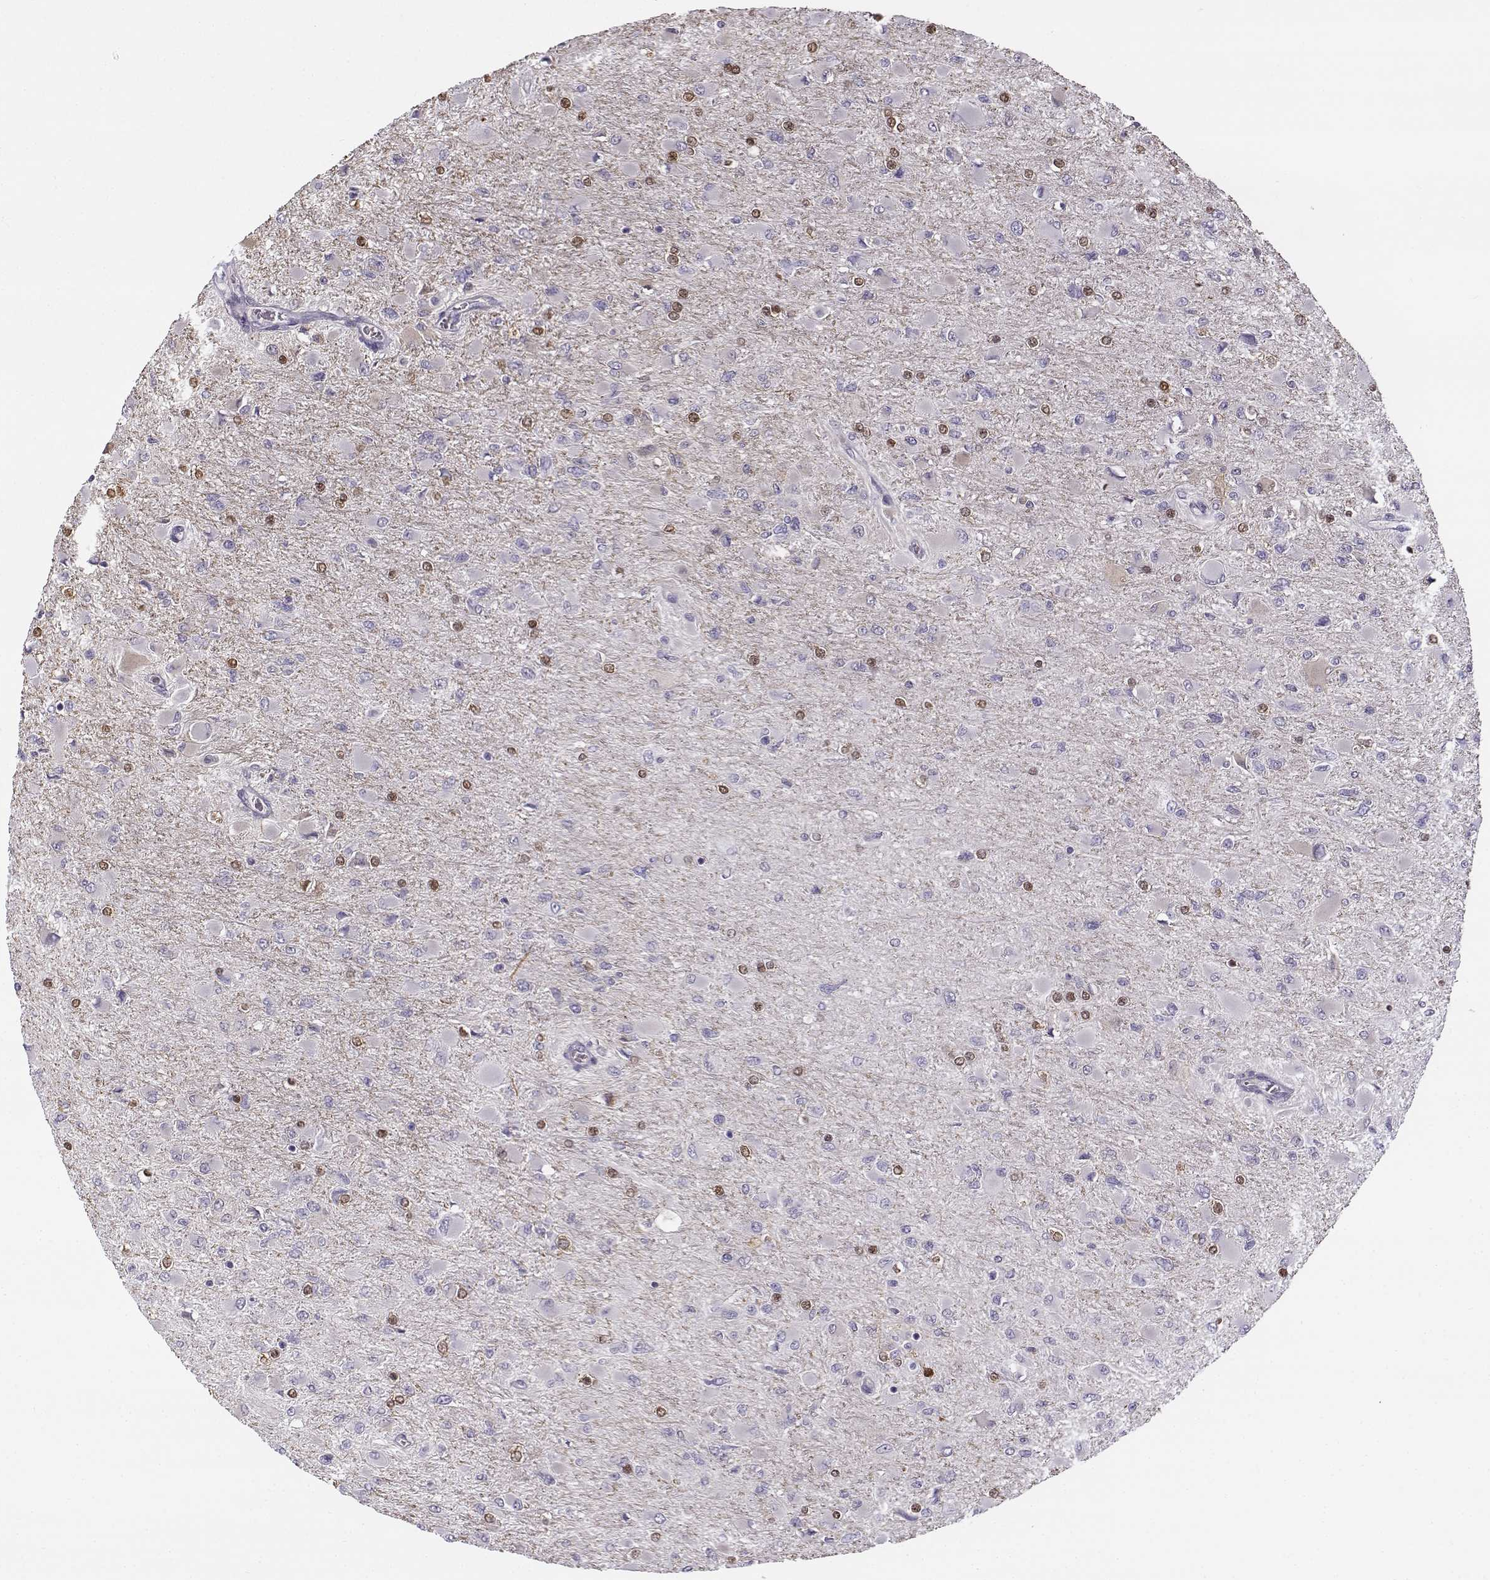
{"staining": {"intensity": "negative", "quantity": "none", "location": "none"}, "tissue": "glioma", "cell_type": "Tumor cells", "image_type": "cancer", "snomed": [{"axis": "morphology", "description": "Glioma, malignant, High grade"}, {"axis": "topography", "description": "Cerebral cortex"}], "caption": "This is a photomicrograph of IHC staining of glioma, which shows no expression in tumor cells. (Immunohistochemistry, brightfield microscopy, high magnification).", "gene": "UCP3", "patient": {"sex": "female", "age": 36}}